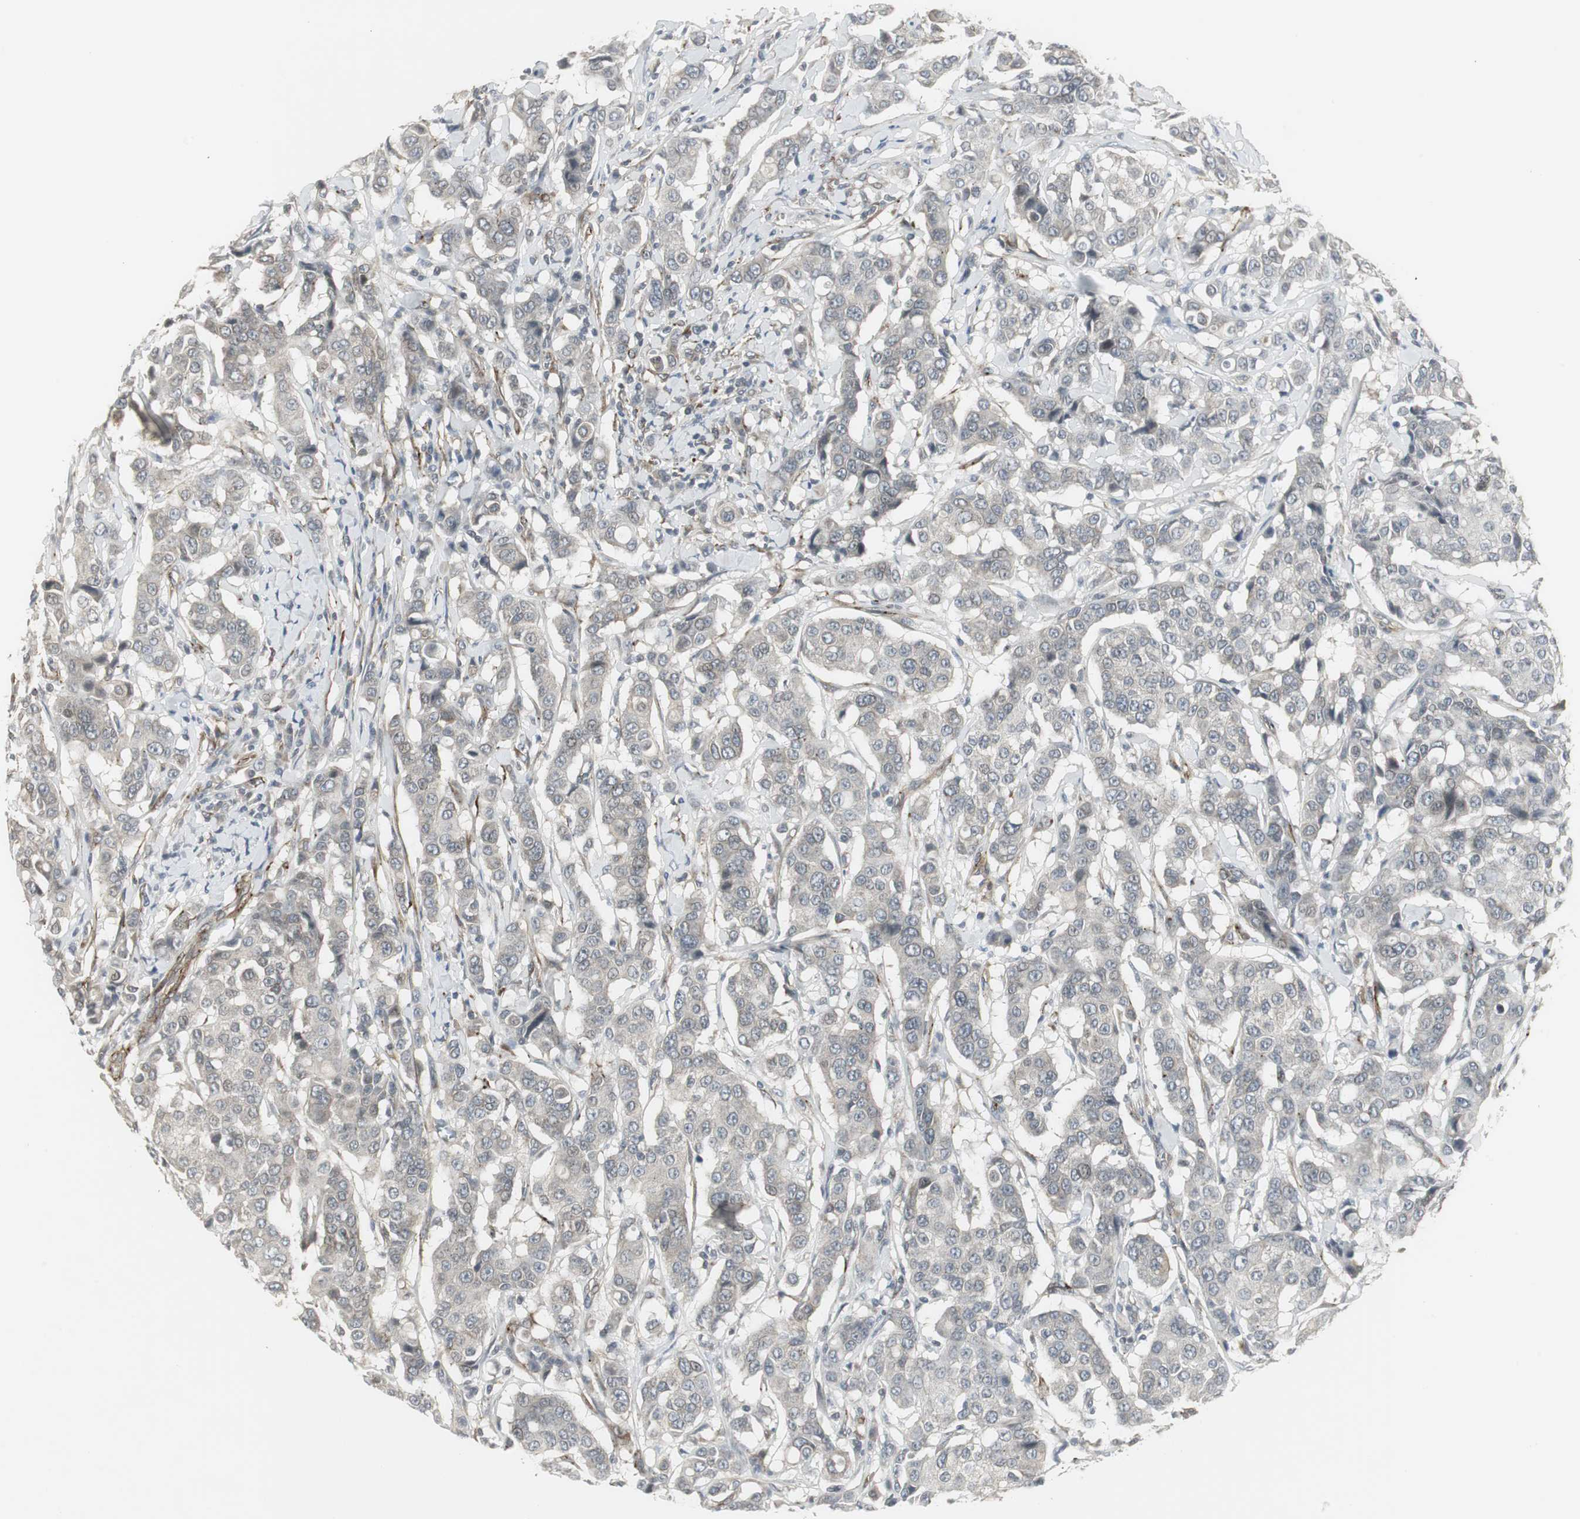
{"staining": {"intensity": "weak", "quantity": "<25%", "location": "cytoplasmic/membranous"}, "tissue": "breast cancer", "cell_type": "Tumor cells", "image_type": "cancer", "snomed": [{"axis": "morphology", "description": "Duct carcinoma"}, {"axis": "topography", "description": "Breast"}], "caption": "This is a image of immunohistochemistry staining of breast intraductal carcinoma, which shows no positivity in tumor cells.", "gene": "SCYL3", "patient": {"sex": "female", "age": 27}}